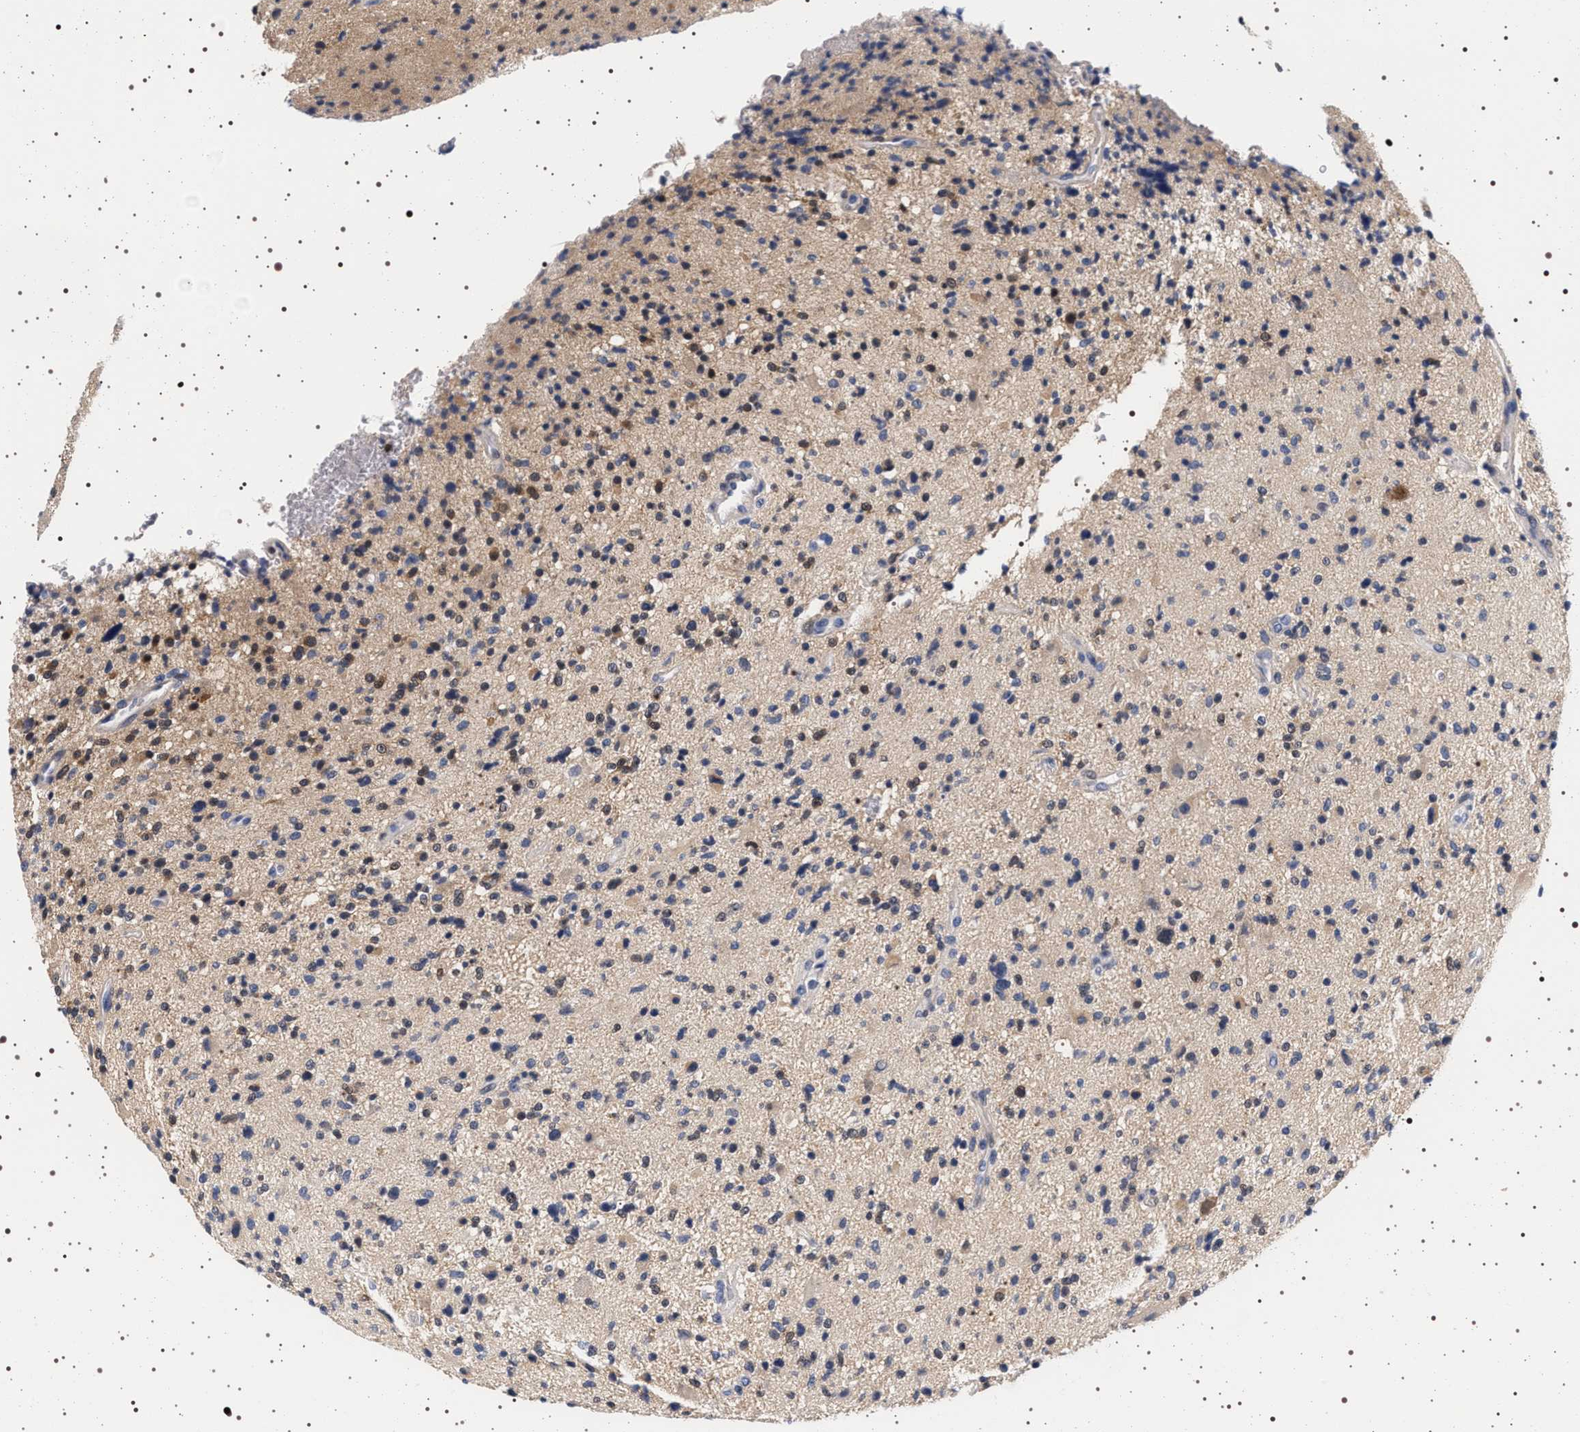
{"staining": {"intensity": "weak", "quantity": "<25%", "location": "cytoplasmic/membranous"}, "tissue": "glioma", "cell_type": "Tumor cells", "image_type": "cancer", "snomed": [{"axis": "morphology", "description": "Glioma, malignant, High grade"}, {"axis": "topography", "description": "Brain"}], "caption": "Immunohistochemistry of malignant glioma (high-grade) displays no expression in tumor cells.", "gene": "MAPK10", "patient": {"sex": "male", "age": 48}}